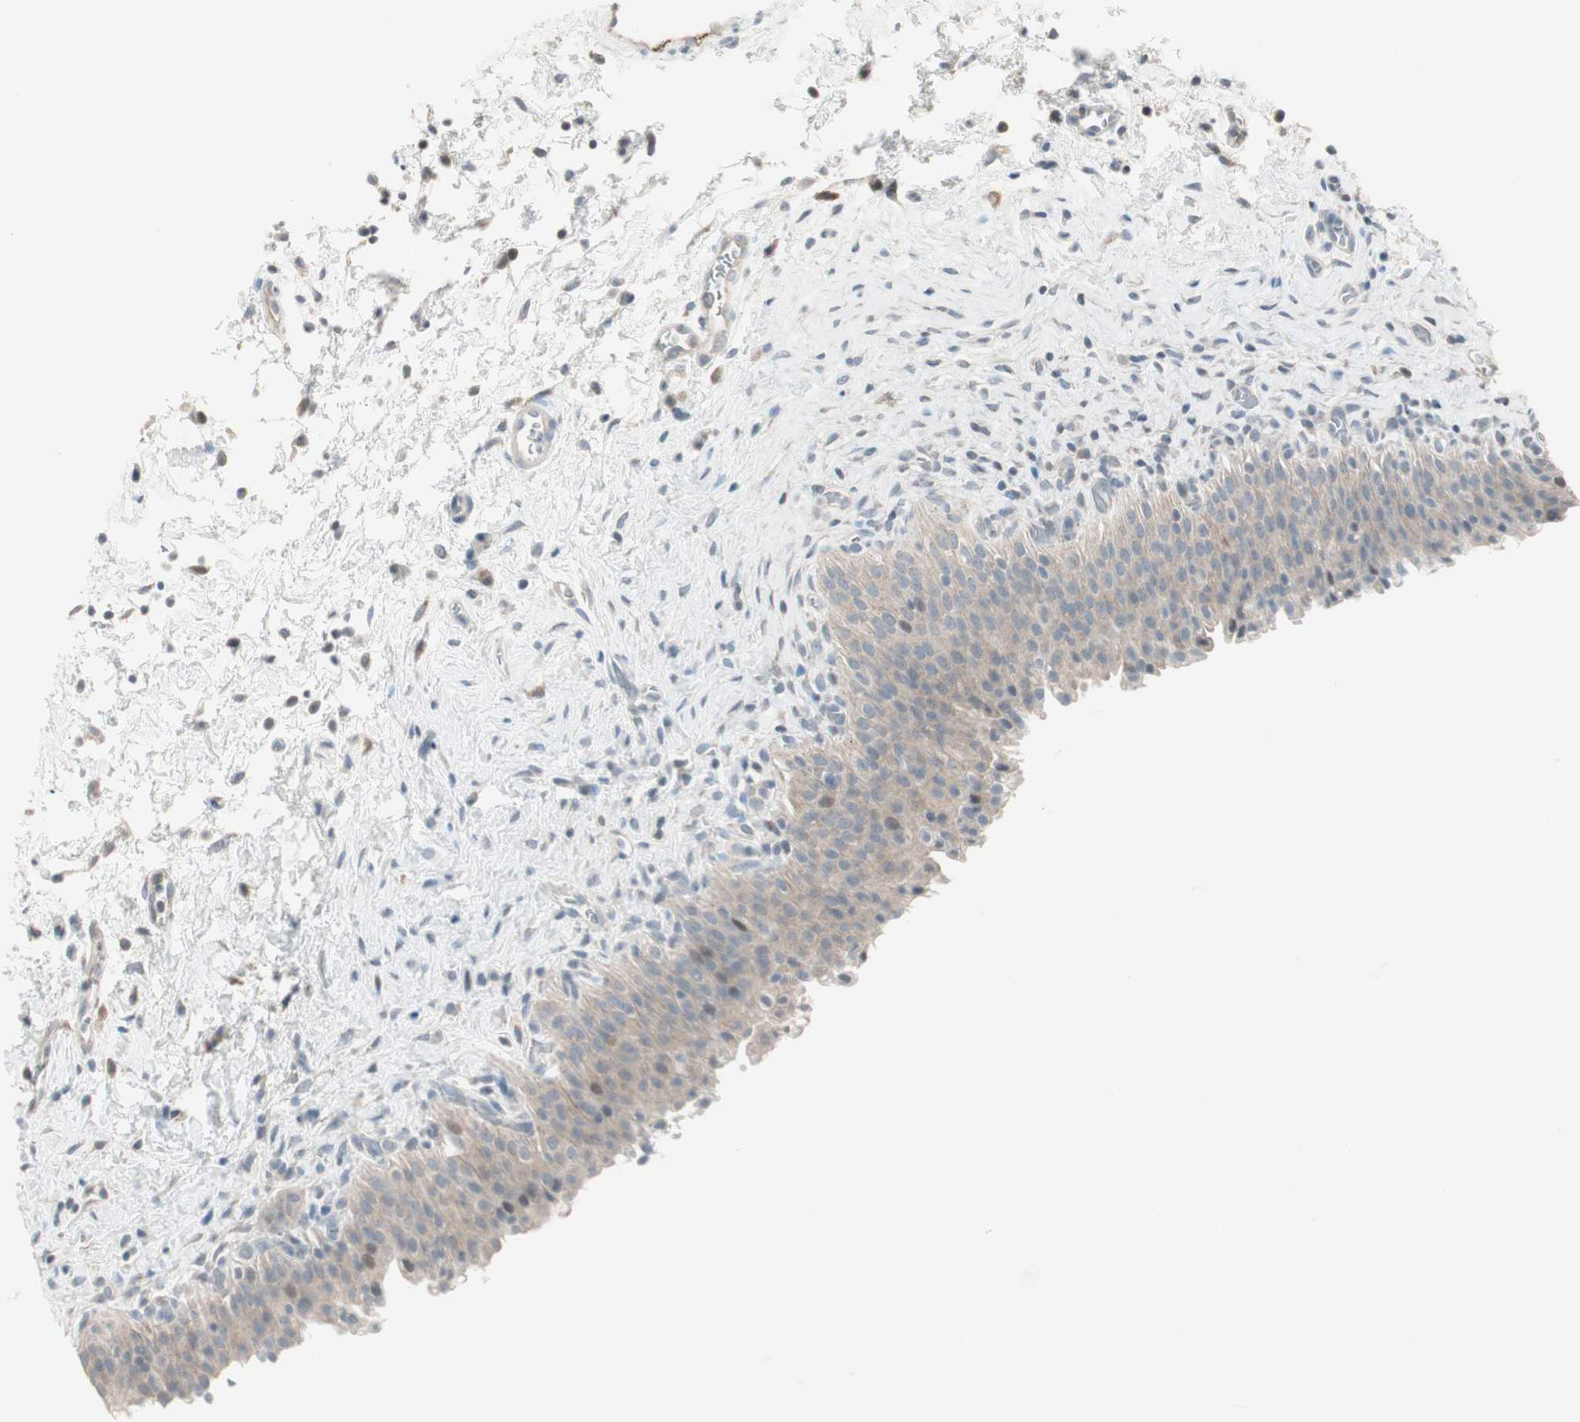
{"staining": {"intensity": "weak", "quantity": ">75%", "location": "cytoplasmic/membranous,nuclear"}, "tissue": "urinary bladder", "cell_type": "Urothelial cells", "image_type": "normal", "snomed": [{"axis": "morphology", "description": "Normal tissue, NOS"}, {"axis": "topography", "description": "Urinary bladder"}], "caption": "An image of human urinary bladder stained for a protein demonstrates weak cytoplasmic/membranous,nuclear brown staining in urothelial cells.", "gene": "PDZK1", "patient": {"sex": "male", "age": 51}}